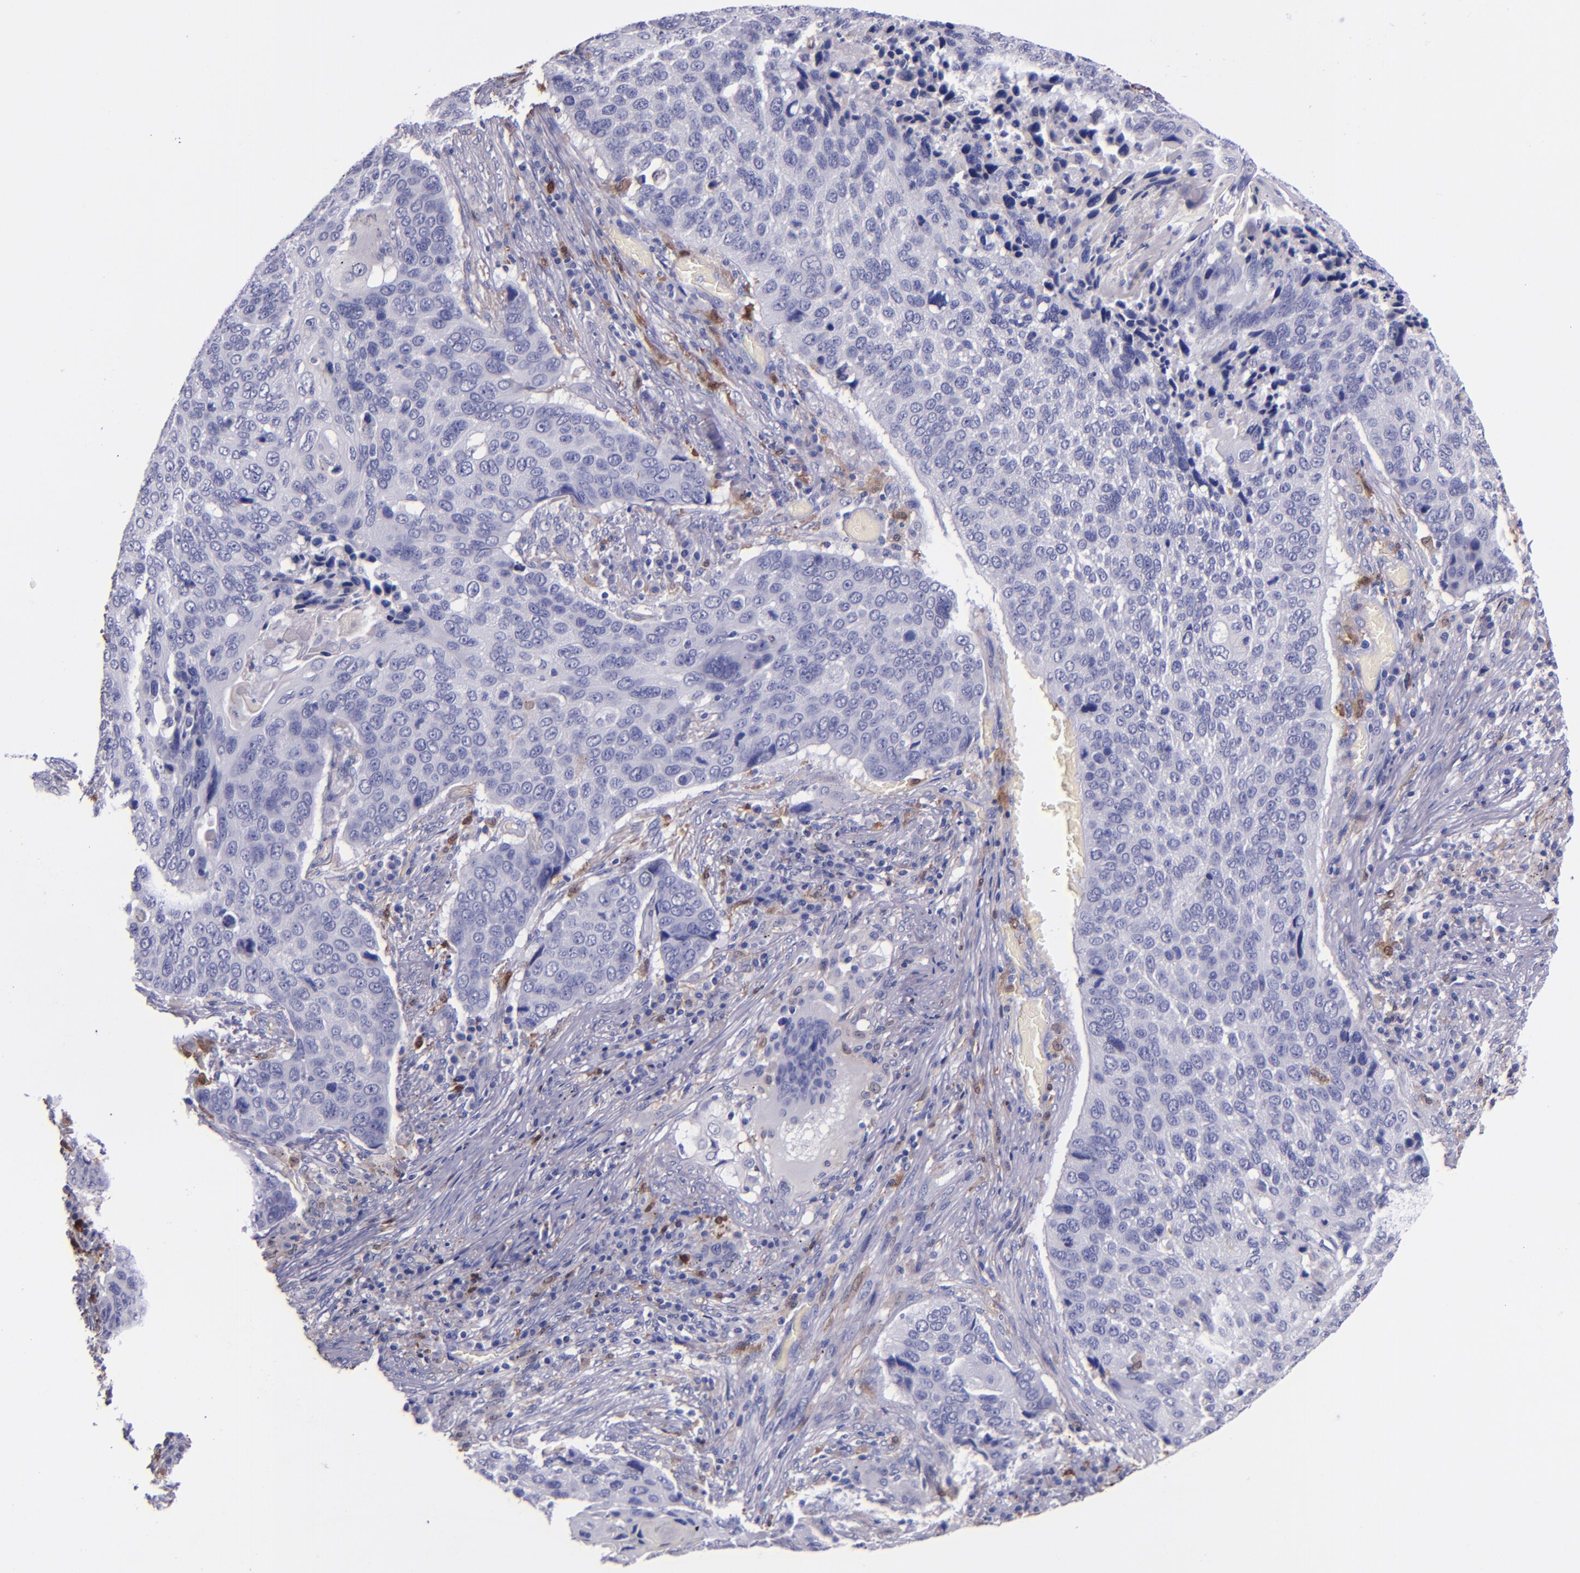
{"staining": {"intensity": "negative", "quantity": "none", "location": "none"}, "tissue": "lung cancer", "cell_type": "Tumor cells", "image_type": "cancer", "snomed": [{"axis": "morphology", "description": "Squamous cell carcinoma, NOS"}, {"axis": "topography", "description": "Lung"}], "caption": "DAB immunohistochemical staining of human lung cancer reveals no significant staining in tumor cells. (Immunohistochemistry, brightfield microscopy, high magnification).", "gene": "F13A1", "patient": {"sex": "male", "age": 68}}